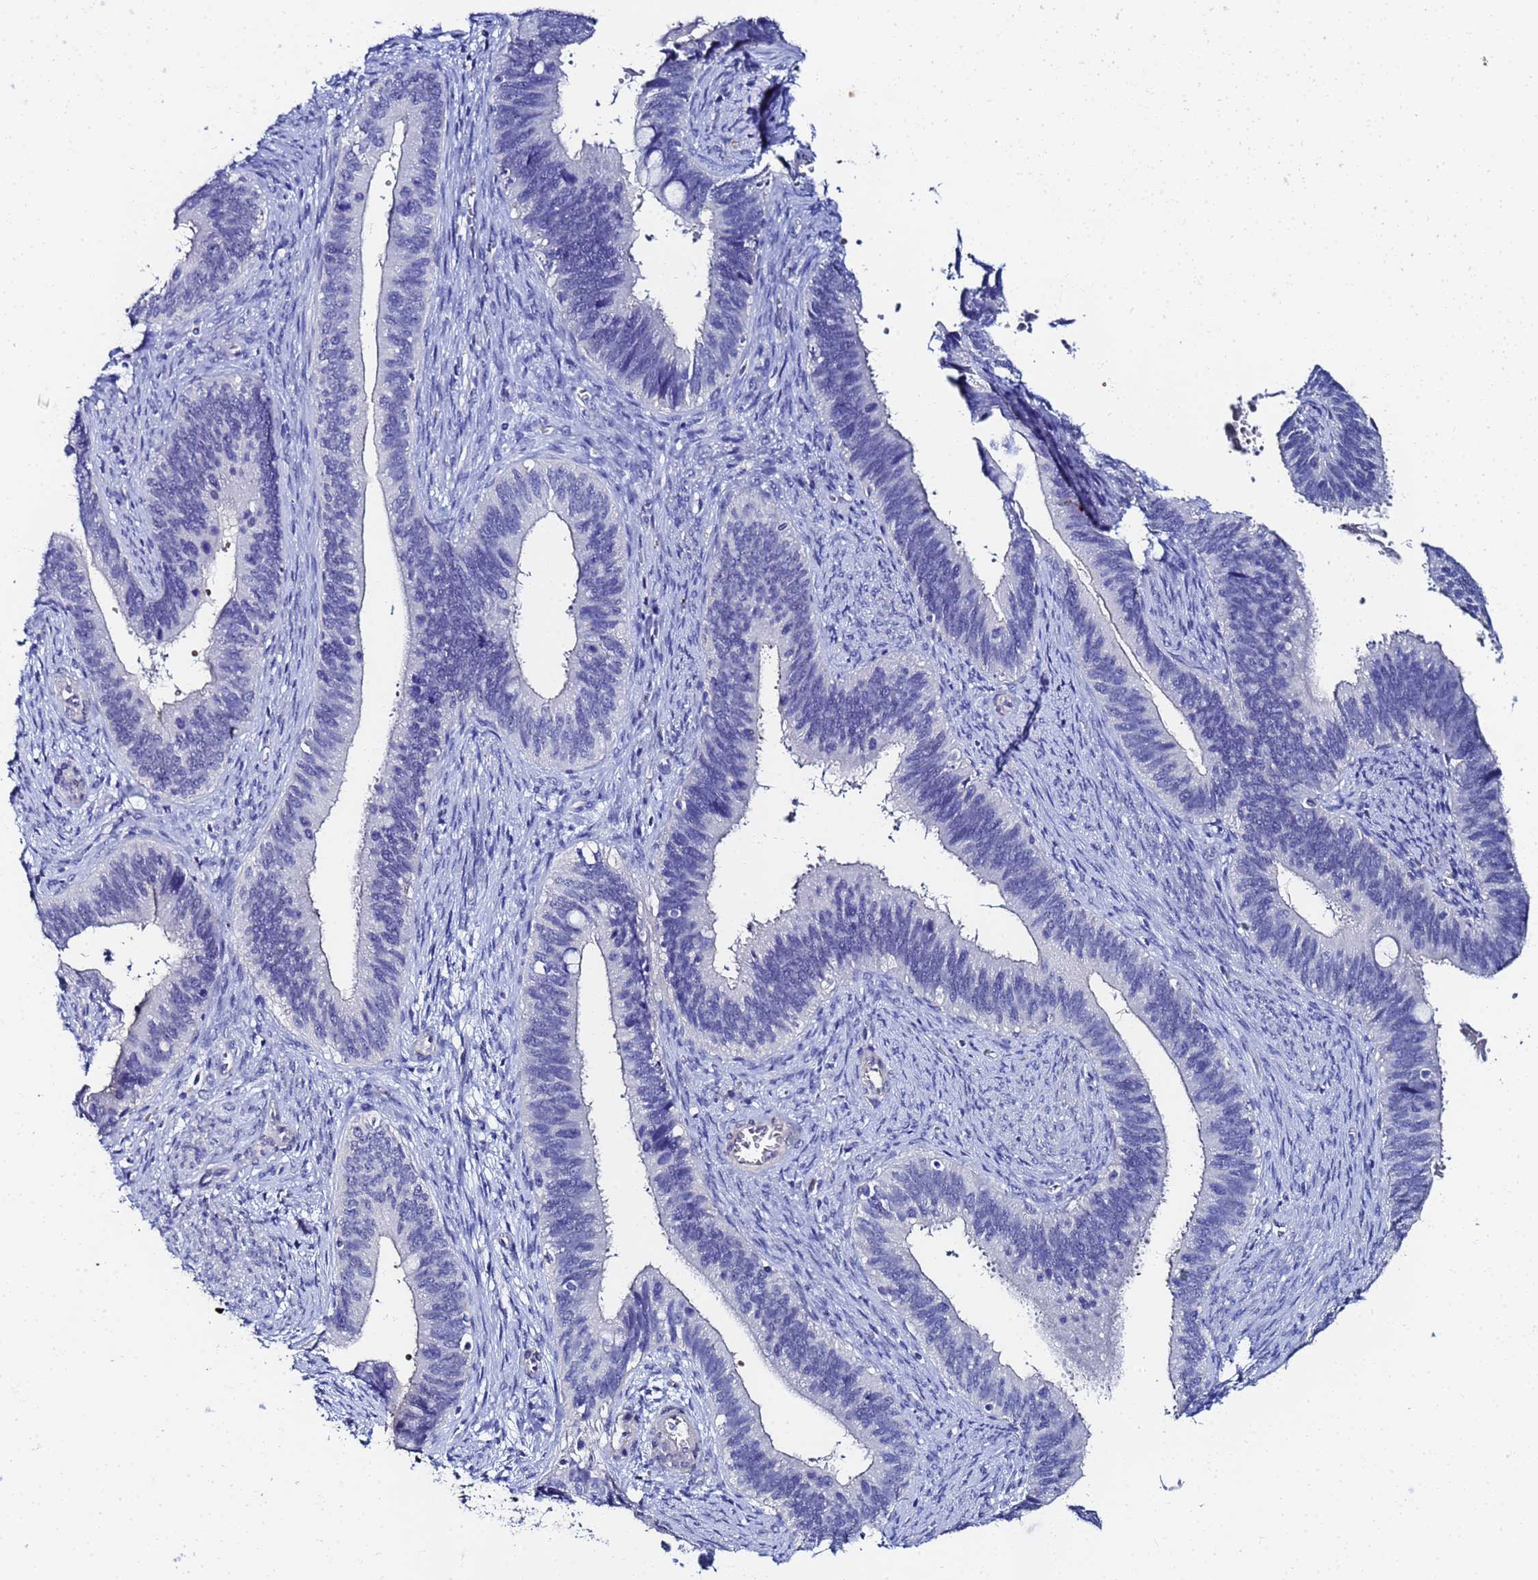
{"staining": {"intensity": "negative", "quantity": "none", "location": "none"}, "tissue": "cervical cancer", "cell_type": "Tumor cells", "image_type": "cancer", "snomed": [{"axis": "morphology", "description": "Adenocarcinoma, NOS"}, {"axis": "topography", "description": "Cervix"}], "caption": "Photomicrograph shows no significant protein staining in tumor cells of cervical cancer (adenocarcinoma). (DAB (3,3'-diaminobenzidine) immunohistochemistry with hematoxylin counter stain).", "gene": "ZNF26", "patient": {"sex": "female", "age": 42}}